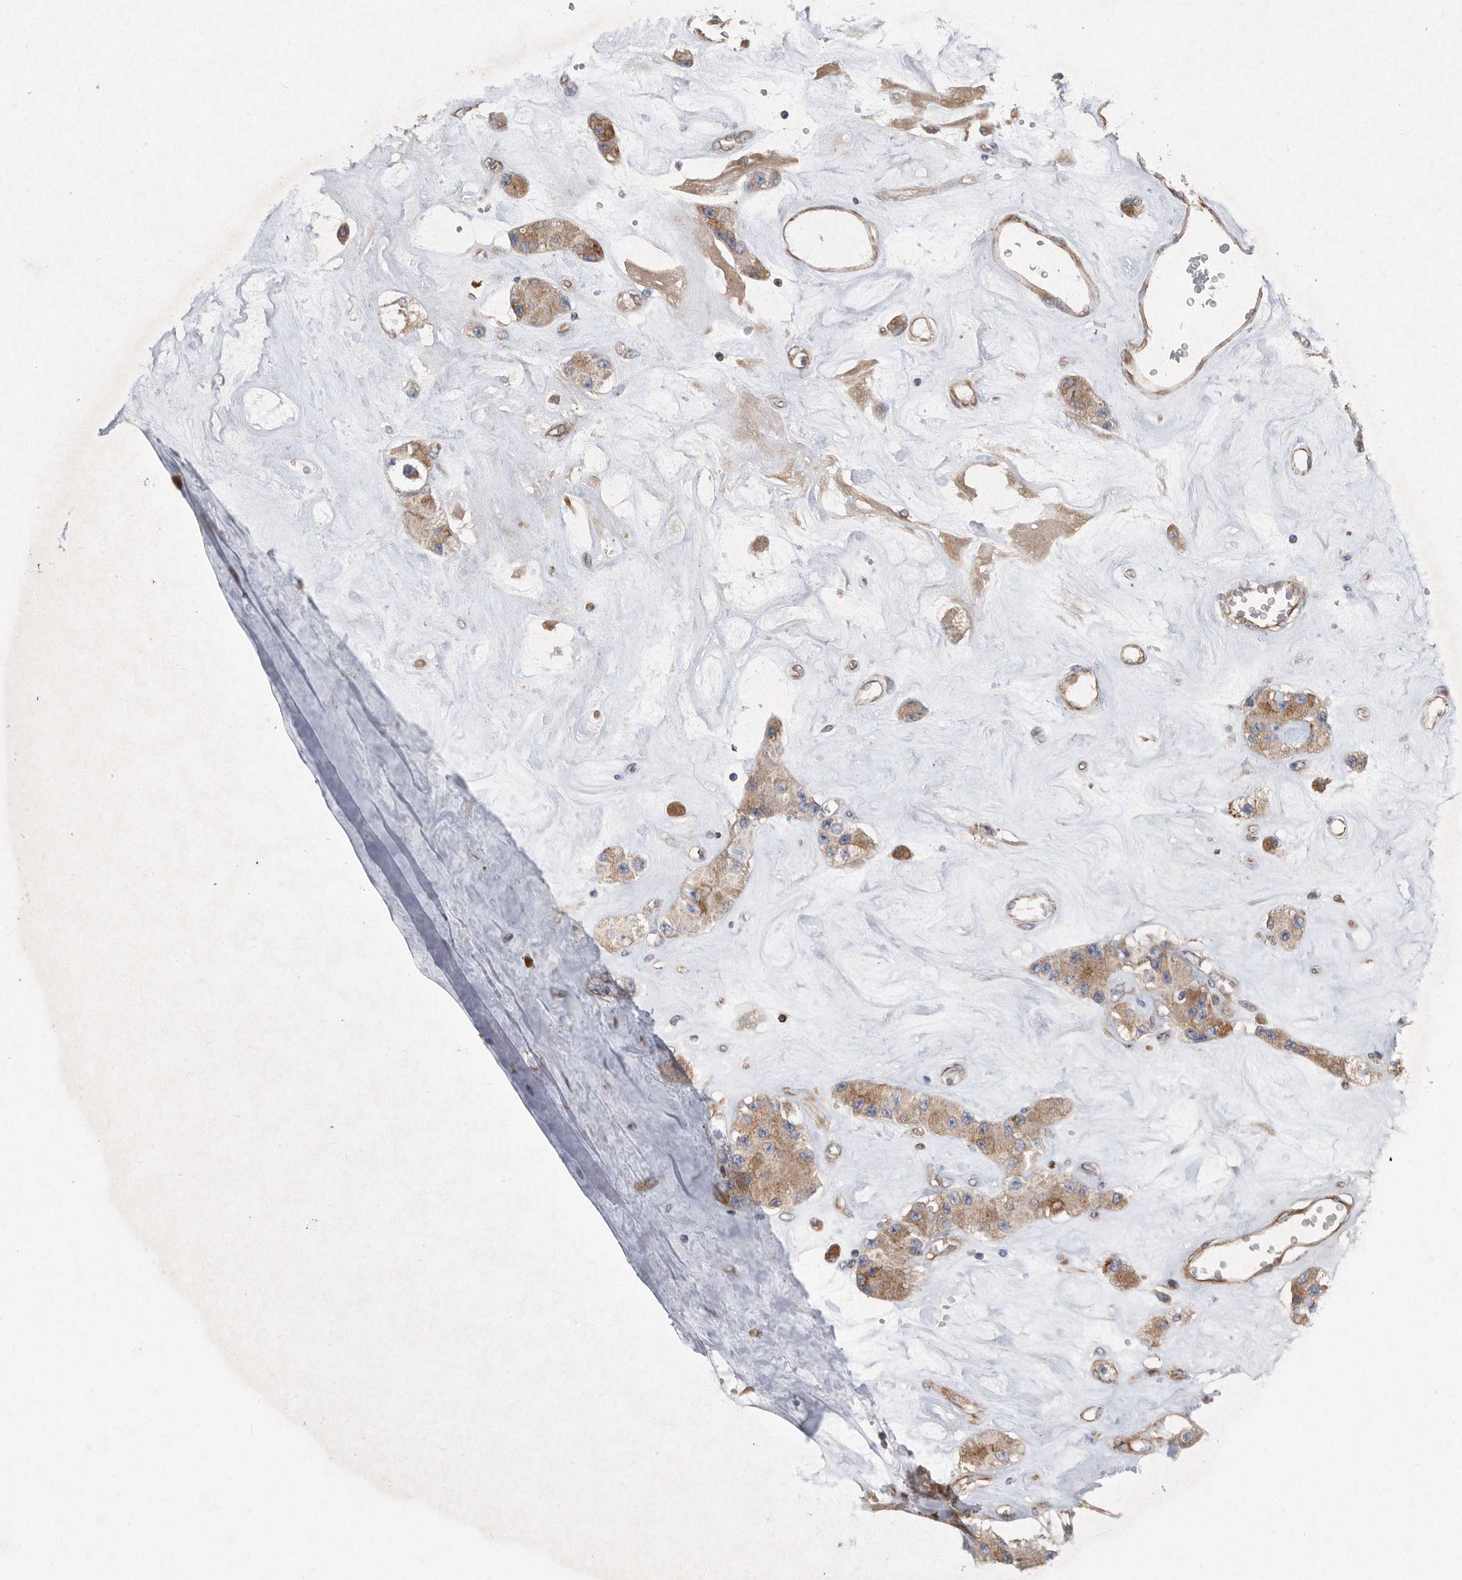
{"staining": {"intensity": "moderate", "quantity": ">75%", "location": "cytoplasmic/membranous"}, "tissue": "carcinoid", "cell_type": "Tumor cells", "image_type": "cancer", "snomed": [{"axis": "morphology", "description": "Carcinoid, malignant, NOS"}, {"axis": "topography", "description": "Pancreas"}], "caption": "IHC photomicrograph of neoplastic tissue: human malignant carcinoid stained using immunohistochemistry (IHC) shows medium levels of moderate protein expression localized specifically in the cytoplasmic/membranous of tumor cells, appearing as a cytoplasmic/membranous brown color.", "gene": "PON2", "patient": {"sex": "male", "age": 41}}